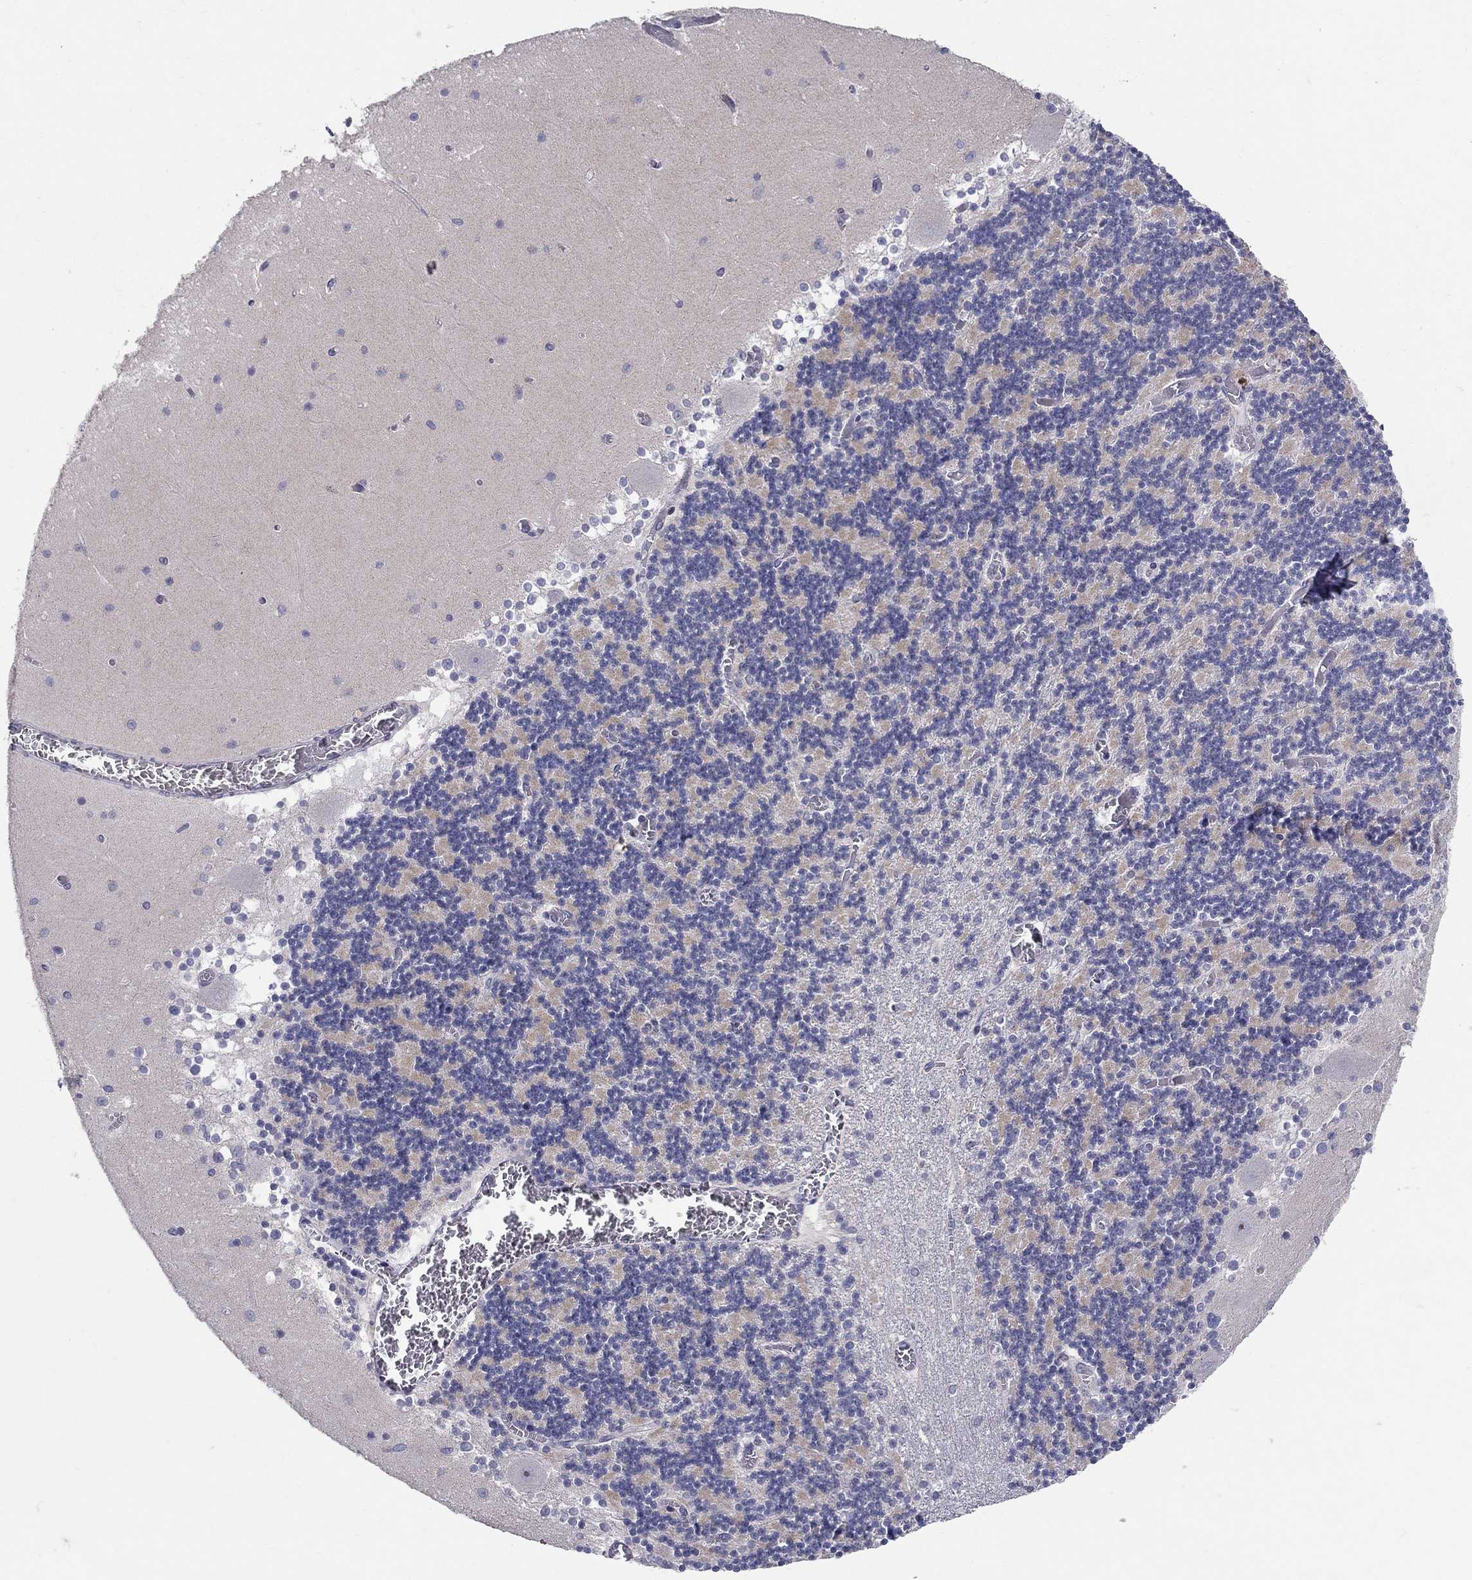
{"staining": {"intensity": "weak", "quantity": "25%-75%", "location": "cytoplasmic/membranous"}, "tissue": "cerebellum", "cell_type": "Cells in granular layer", "image_type": "normal", "snomed": [{"axis": "morphology", "description": "Normal tissue, NOS"}, {"axis": "topography", "description": "Cerebellum"}], "caption": "This micrograph exhibits immunohistochemistry (IHC) staining of normal cerebellum, with low weak cytoplasmic/membranous expression in approximately 25%-75% of cells in granular layer.", "gene": "HMX2", "patient": {"sex": "female", "age": 28}}